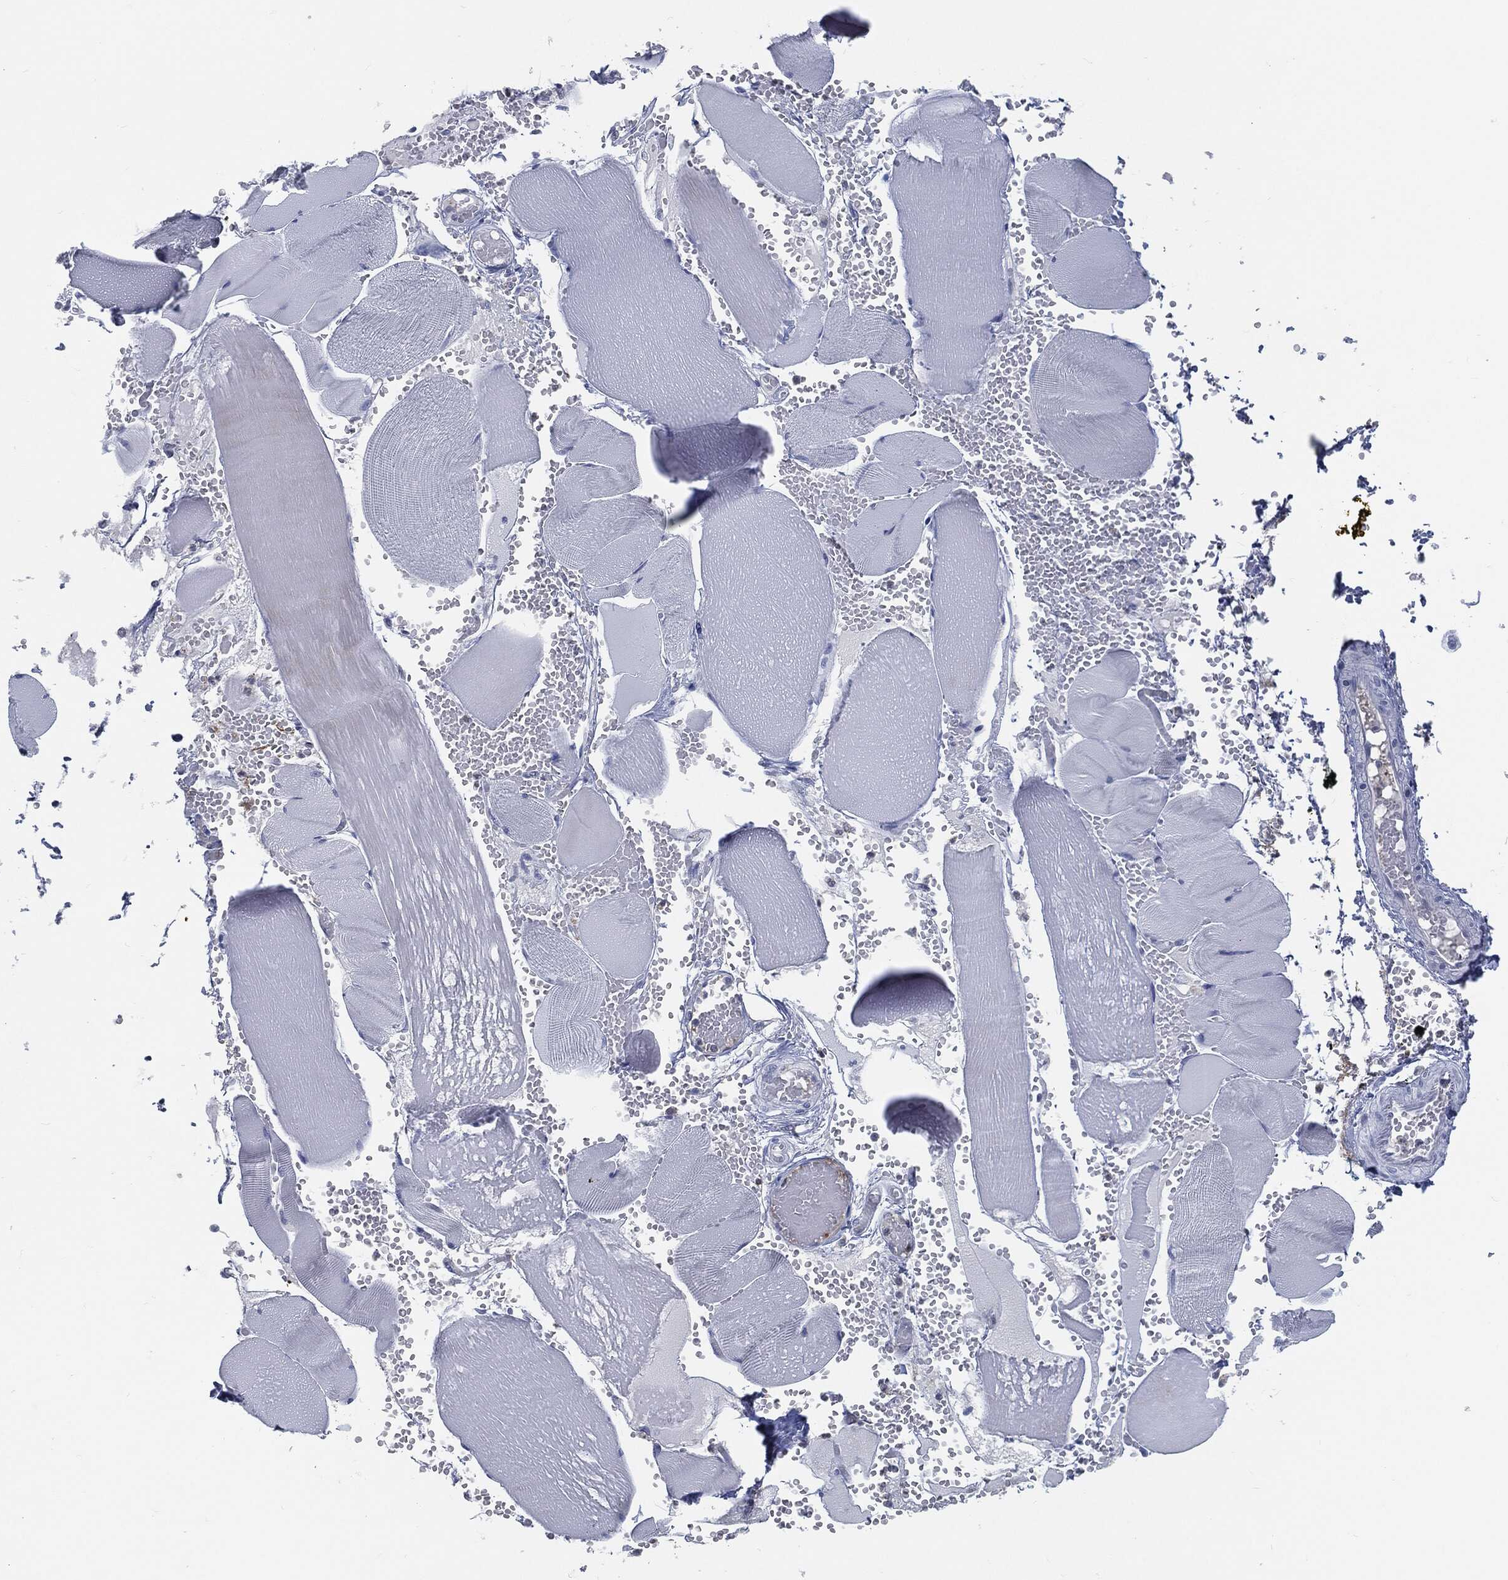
{"staining": {"intensity": "negative", "quantity": "none", "location": "none"}, "tissue": "skeletal muscle", "cell_type": "Myocytes", "image_type": "normal", "snomed": [{"axis": "morphology", "description": "Normal tissue, NOS"}, {"axis": "topography", "description": "Skeletal muscle"}], "caption": "An image of skeletal muscle stained for a protein displays no brown staining in myocytes.", "gene": "PROM1", "patient": {"sex": "male", "age": 56}}